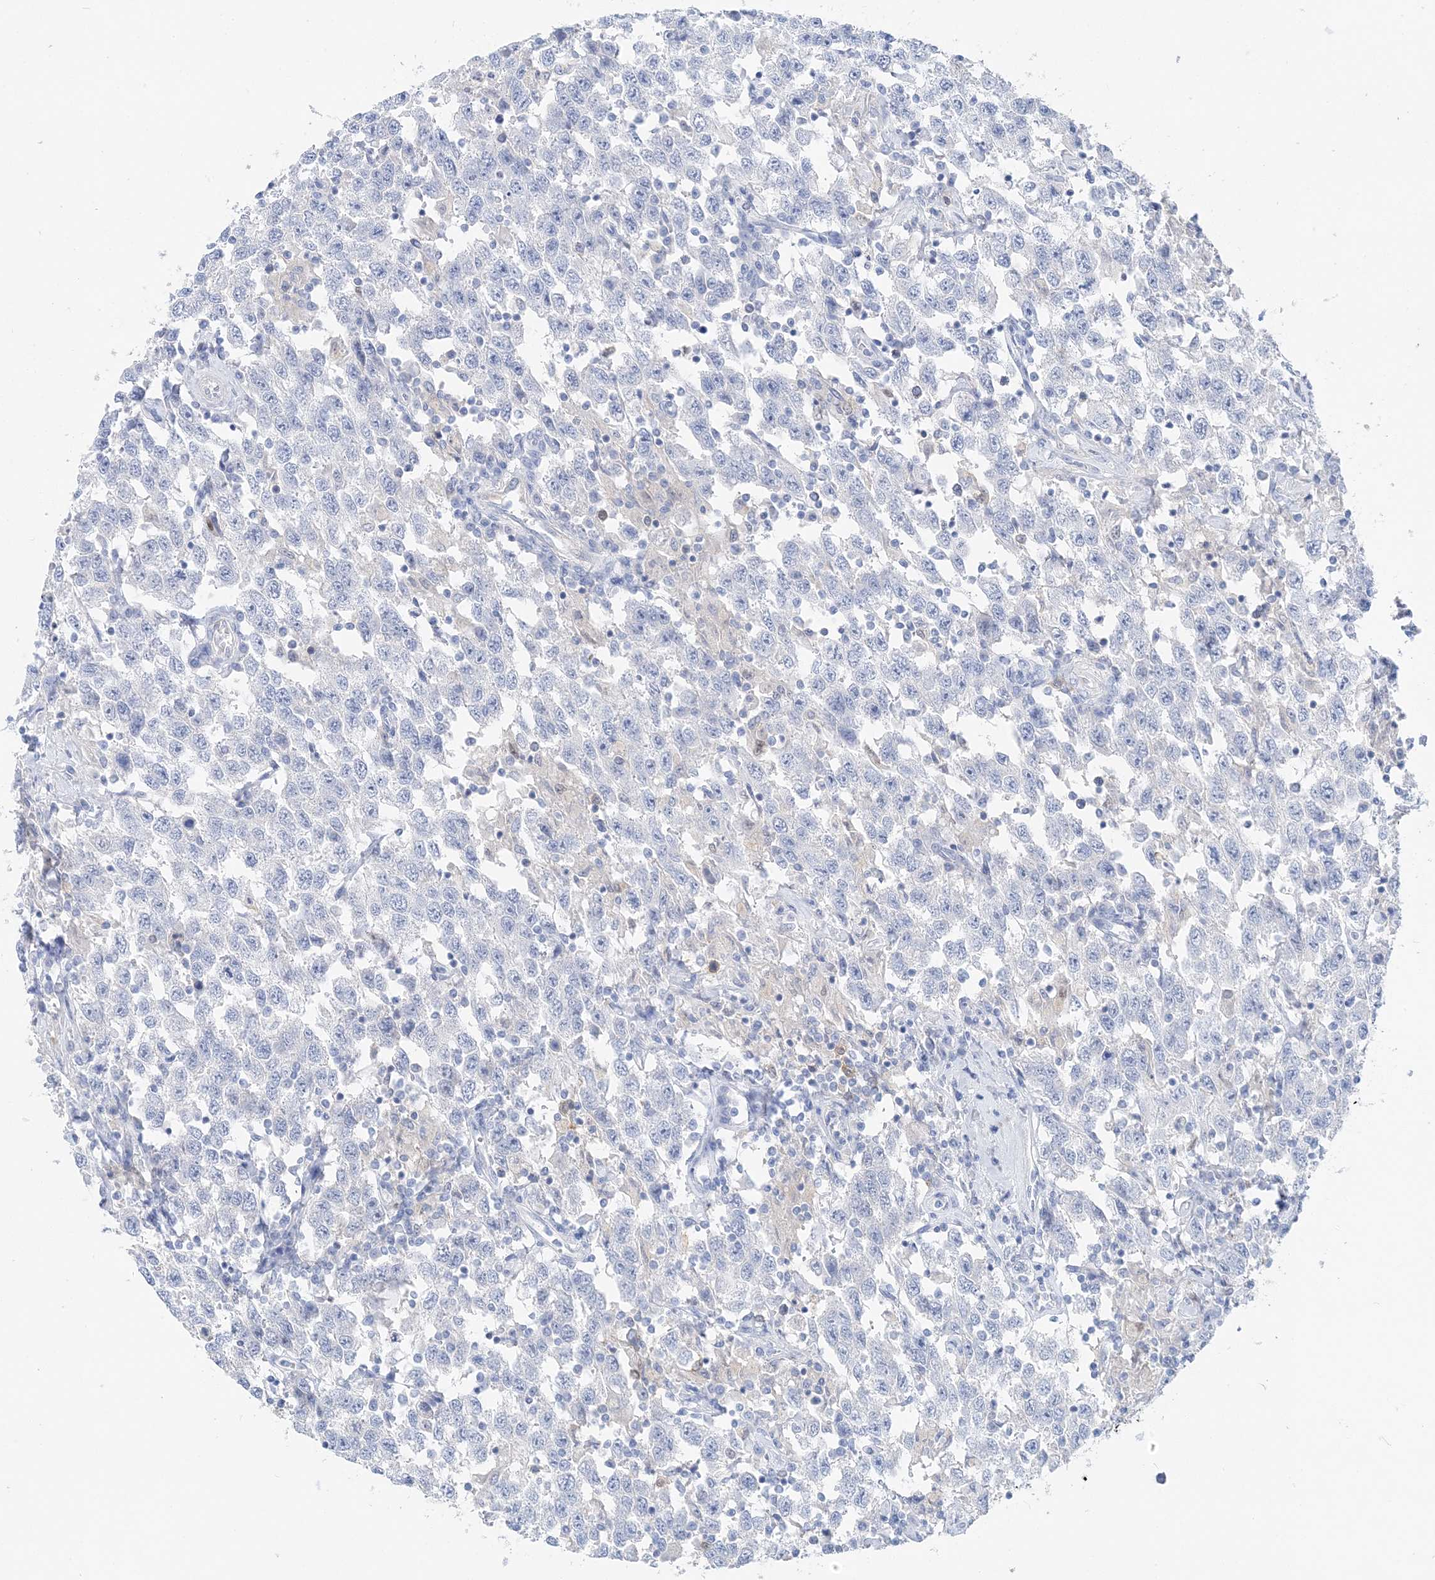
{"staining": {"intensity": "negative", "quantity": "none", "location": "none"}, "tissue": "testis cancer", "cell_type": "Tumor cells", "image_type": "cancer", "snomed": [{"axis": "morphology", "description": "Seminoma, NOS"}, {"axis": "topography", "description": "Testis"}], "caption": "This is an immunohistochemistry (IHC) image of testis seminoma. There is no positivity in tumor cells.", "gene": "HMGCS1", "patient": {"sex": "male", "age": 41}}